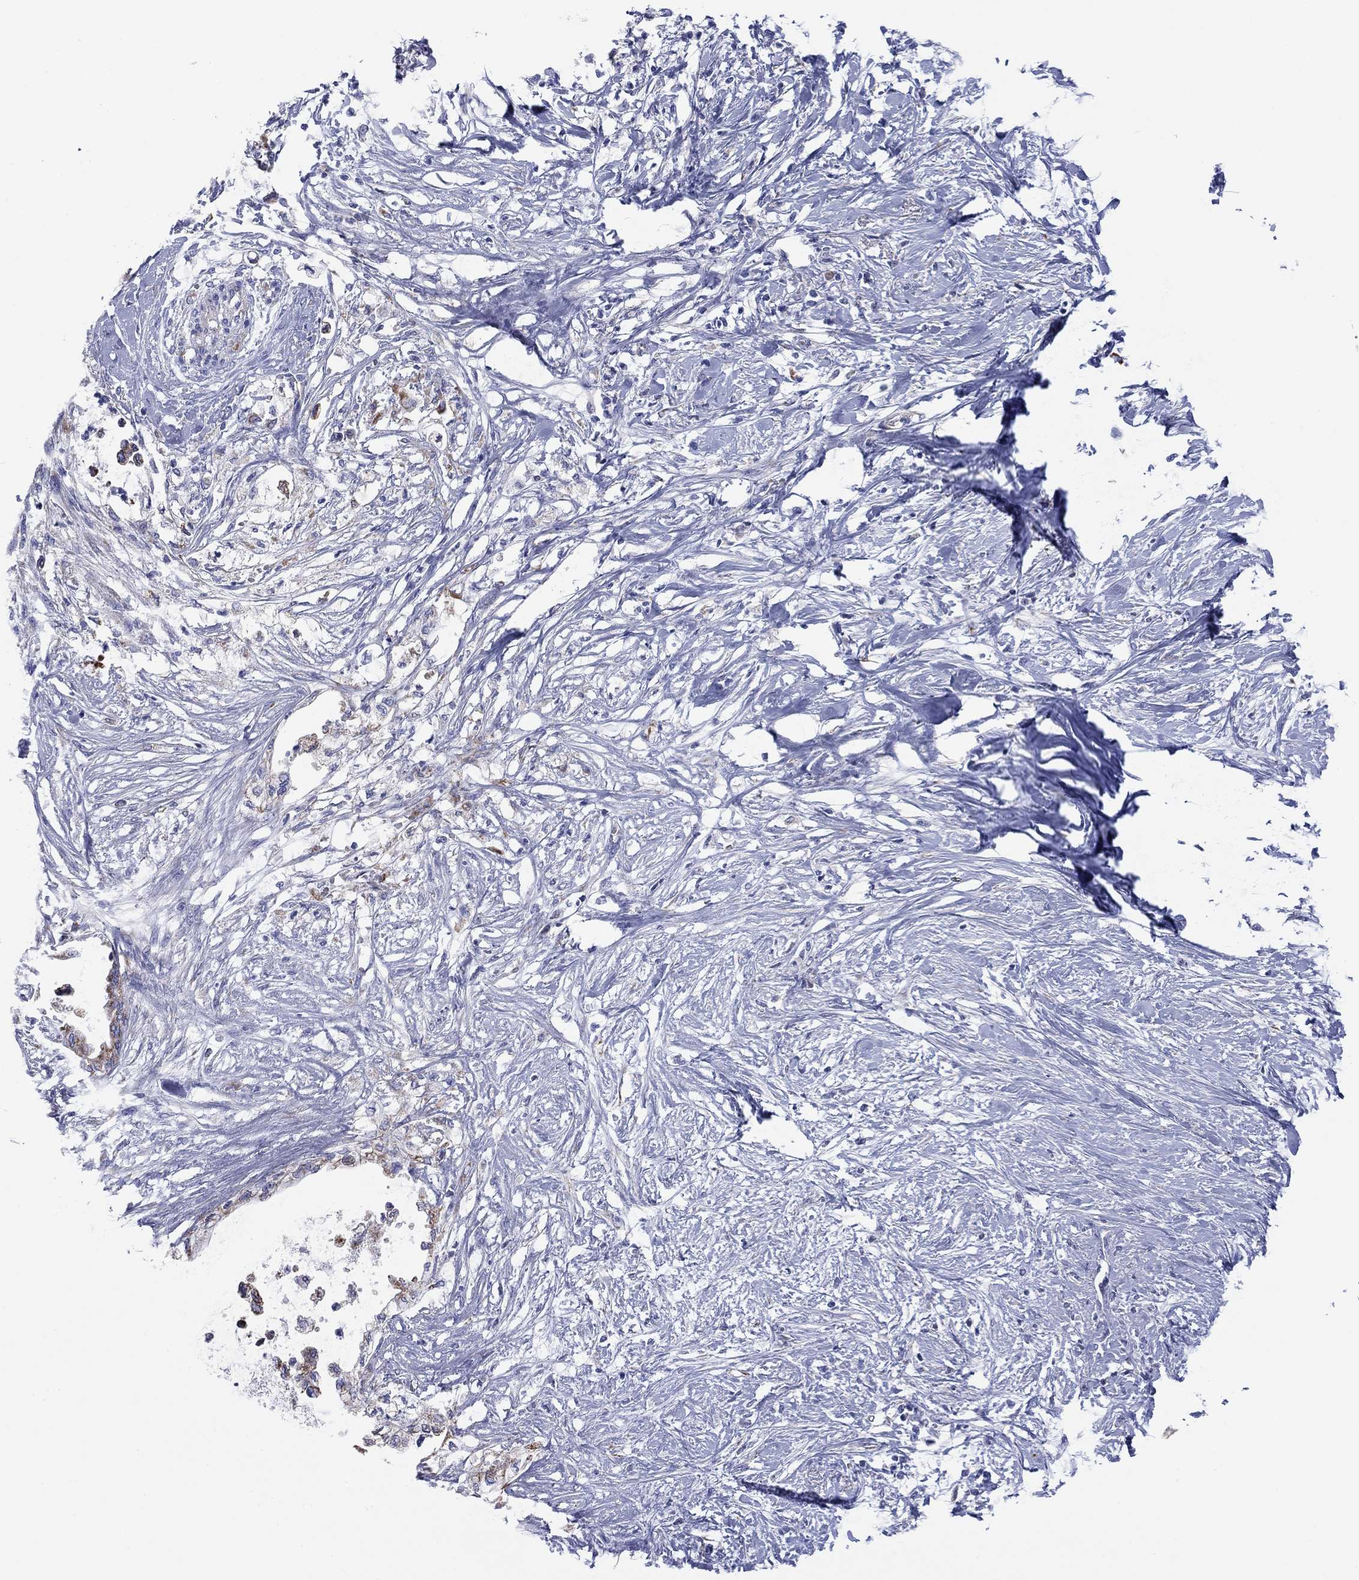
{"staining": {"intensity": "strong", "quantity": "25%-75%", "location": "cytoplasmic/membranous"}, "tissue": "pancreatic cancer", "cell_type": "Tumor cells", "image_type": "cancer", "snomed": [{"axis": "morphology", "description": "Normal tissue, NOS"}, {"axis": "morphology", "description": "Adenocarcinoma, NOS"}, {"axis": "topography", "description": "Pancreas"}, {"axis": "topography", "description": "Duodenum"}], "caption": "This is a micrograph of immunohistochemistry staining of adenocarcinoma (pancreatic), which shows strong expression in the cytoplasmic/membranous of tumor cells.", "gene": "MGST3", "patient": {"sex": "female", "age": 60}}